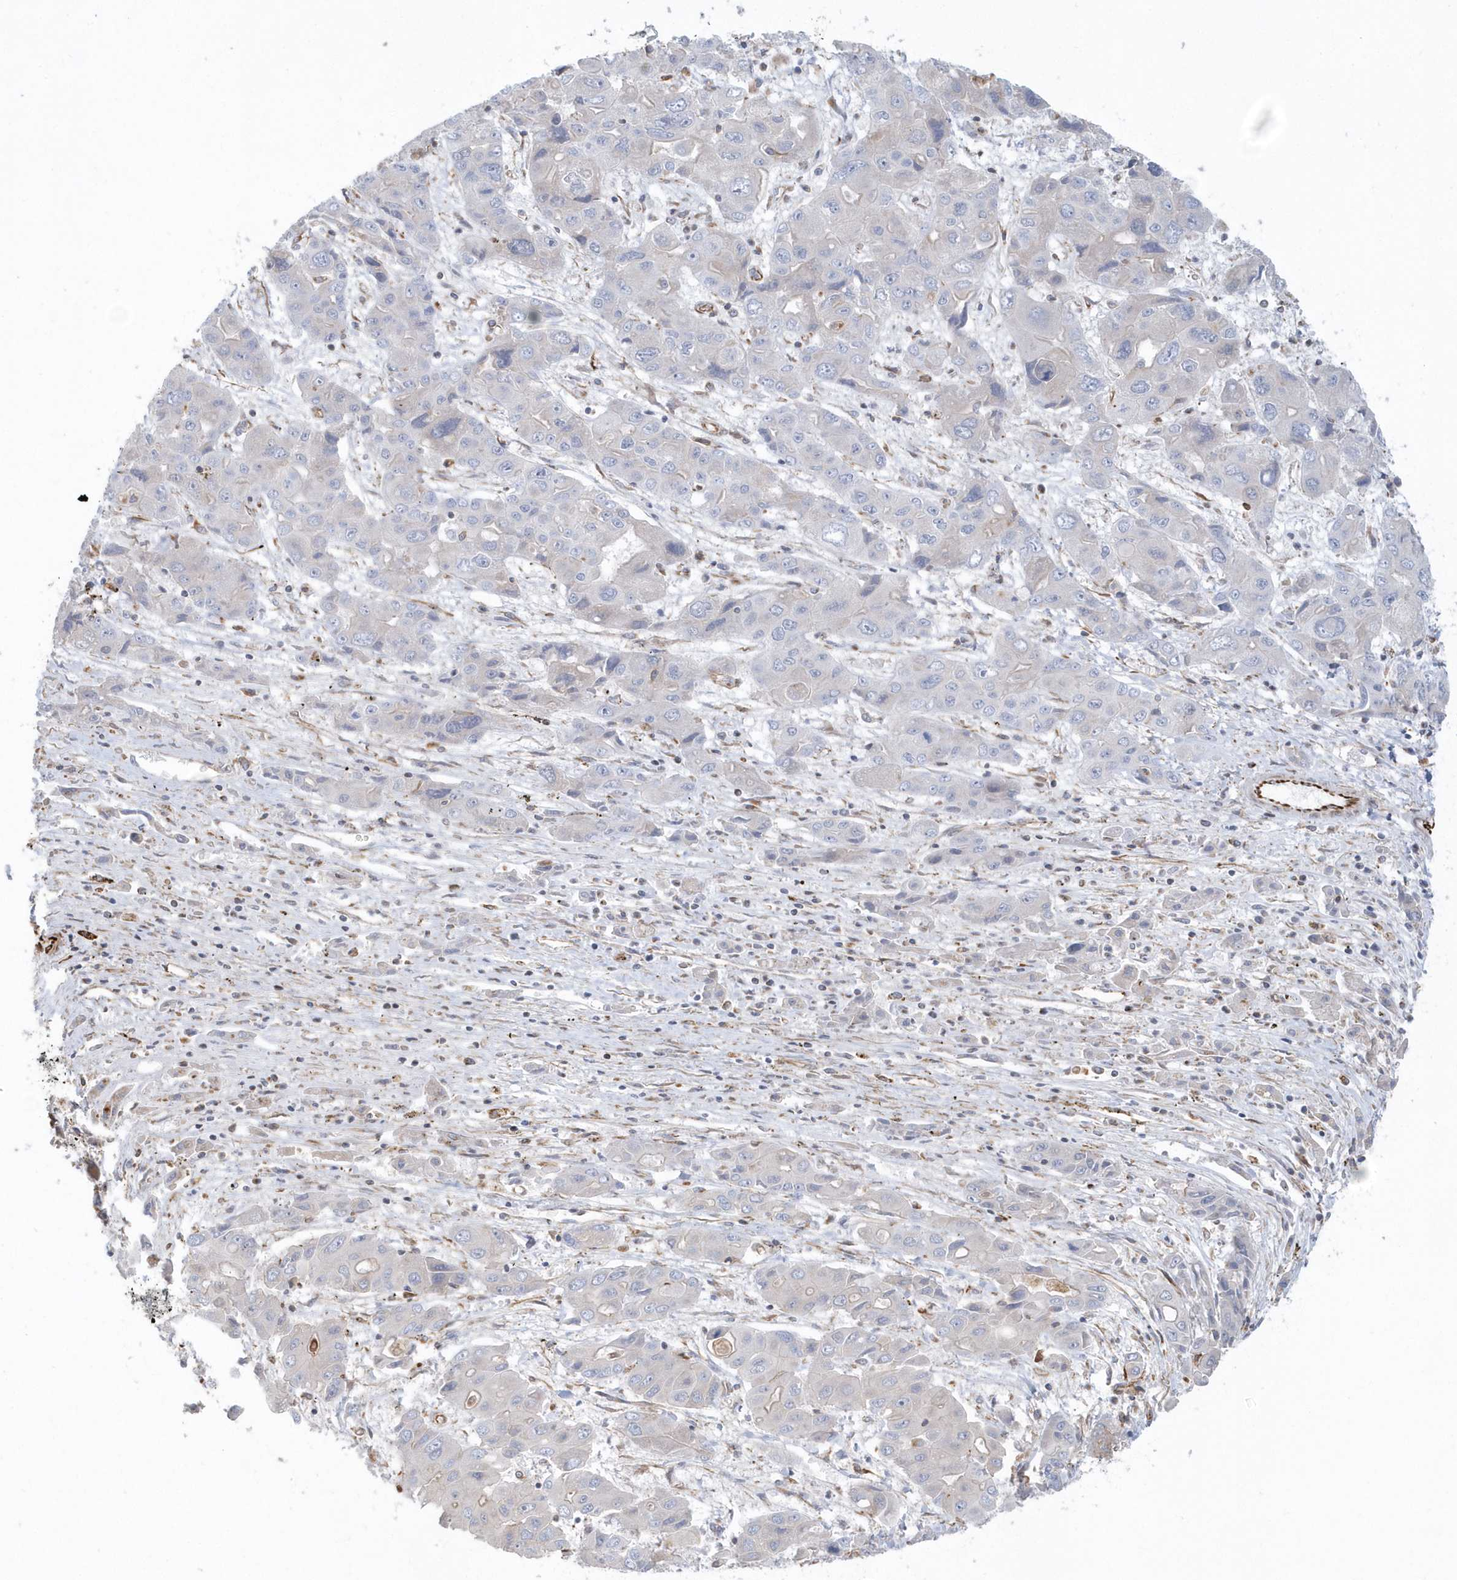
{"staining": {"intensity": "negative", "quantity": "none", "location": "none"}, "tissue": "liver cancer", "cell_type": "Tumor cells", "image_type": "cancer", "snomed": [{"axis": "morphology", "description": "Cholangiocarcinoma"}, {"axis": "topography", "description": "Liver"}], "caption": "A micrograph of human cholangiocarcinoma (liver) is negative for staining in tumor cells.", "gene": "RAB17", "patient": {"sex": "male", "age": 67}}